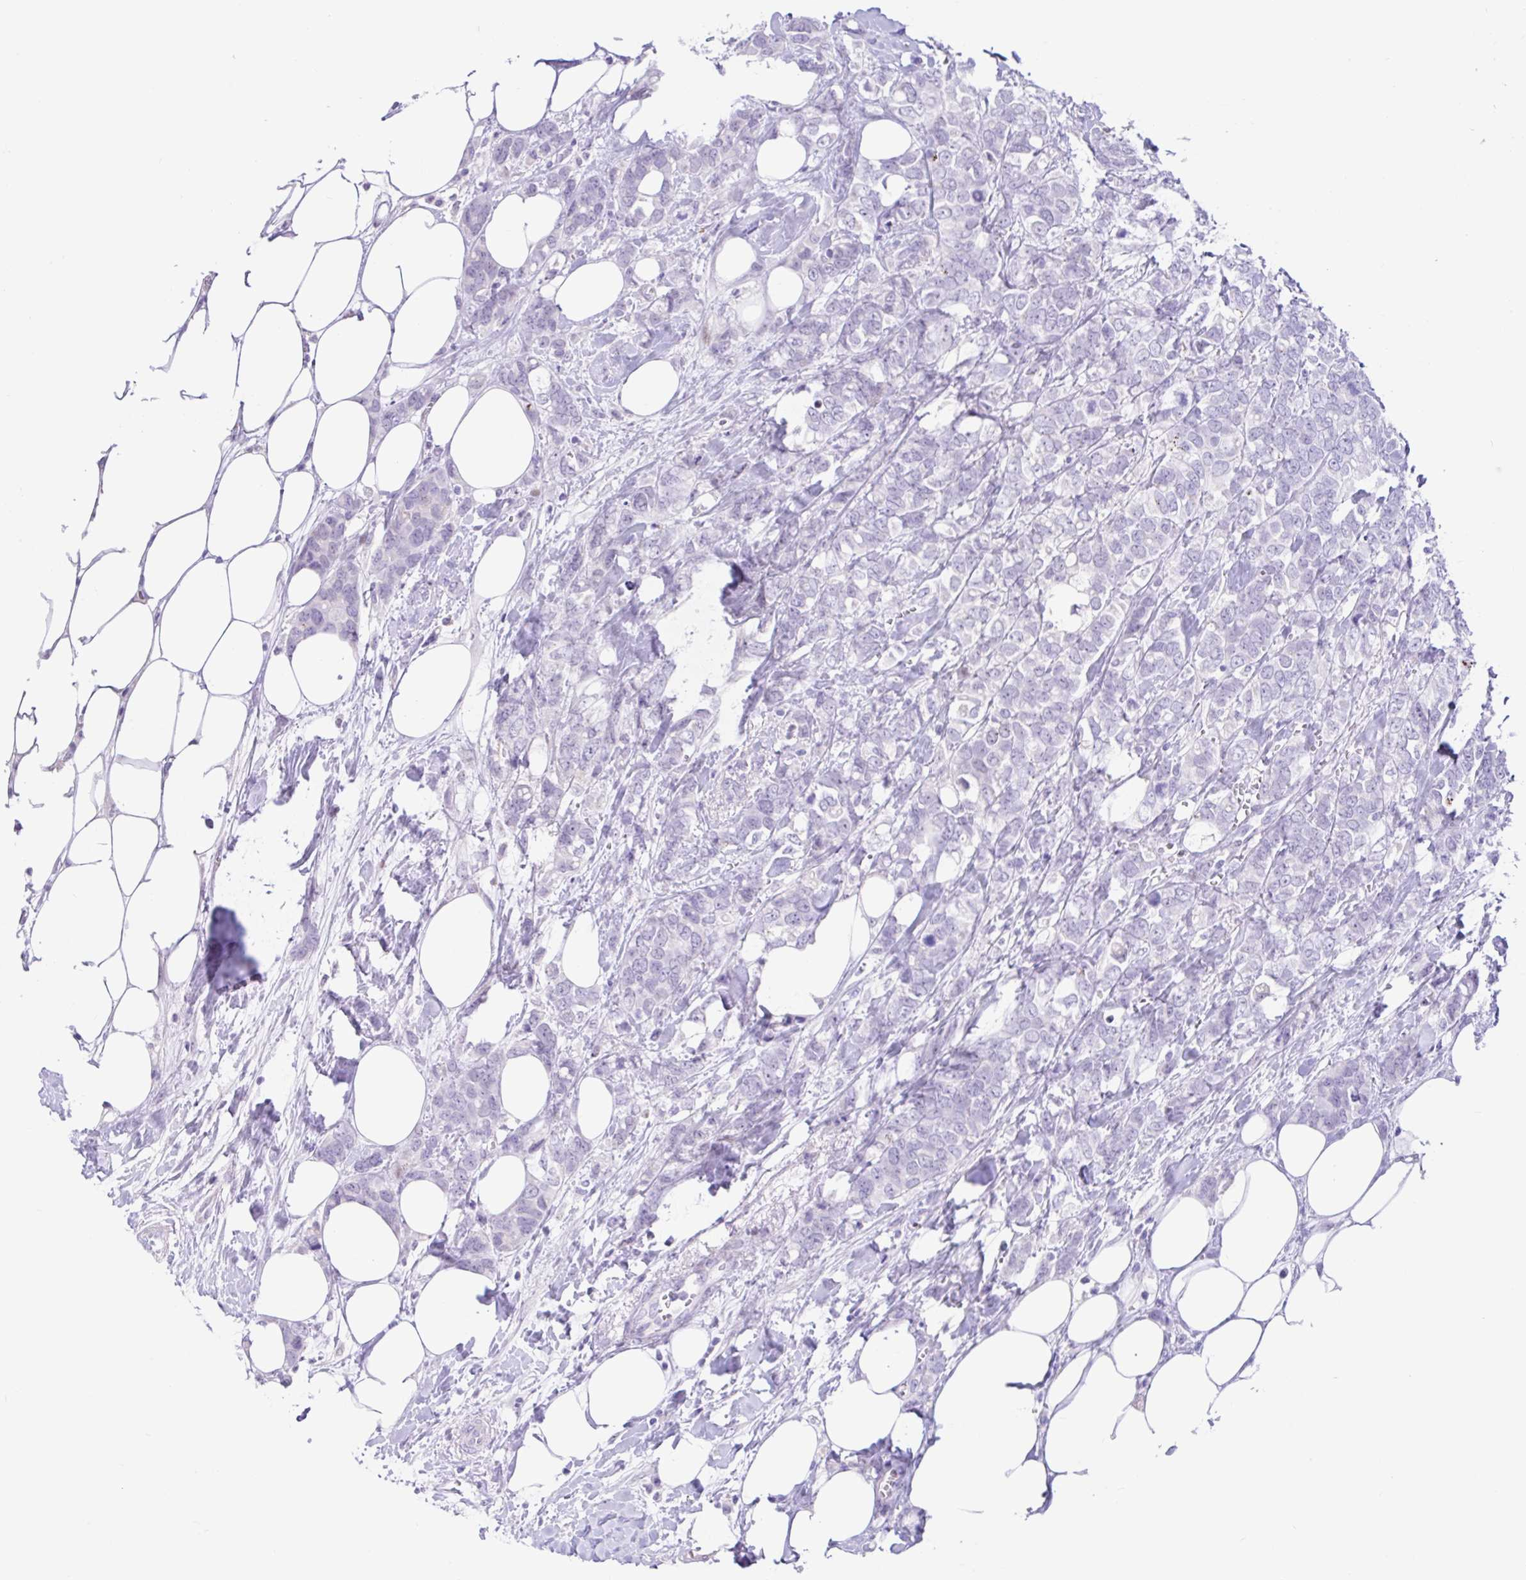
{"staining": {"intensity": "negative", "quantity": "none", "location": "none"}, "tissue": "breast cancer", "cell_type": "Tumor cells", "image_type": "cancer", "snomed": [{"axis": "morphology", "description": "Lobular carcinoma"}, {"axis": "topography", "description": "Breast"}], "caption": "This micrograph is of breast lobular carcinoma stained with immunohistochemistry (IHC) to label a protein in brown with the nuclei are counter-stained blue. There is no expression in tumor cells.", "gene": "NHLH2", "patient": {"sex": "female", "age": 91}}